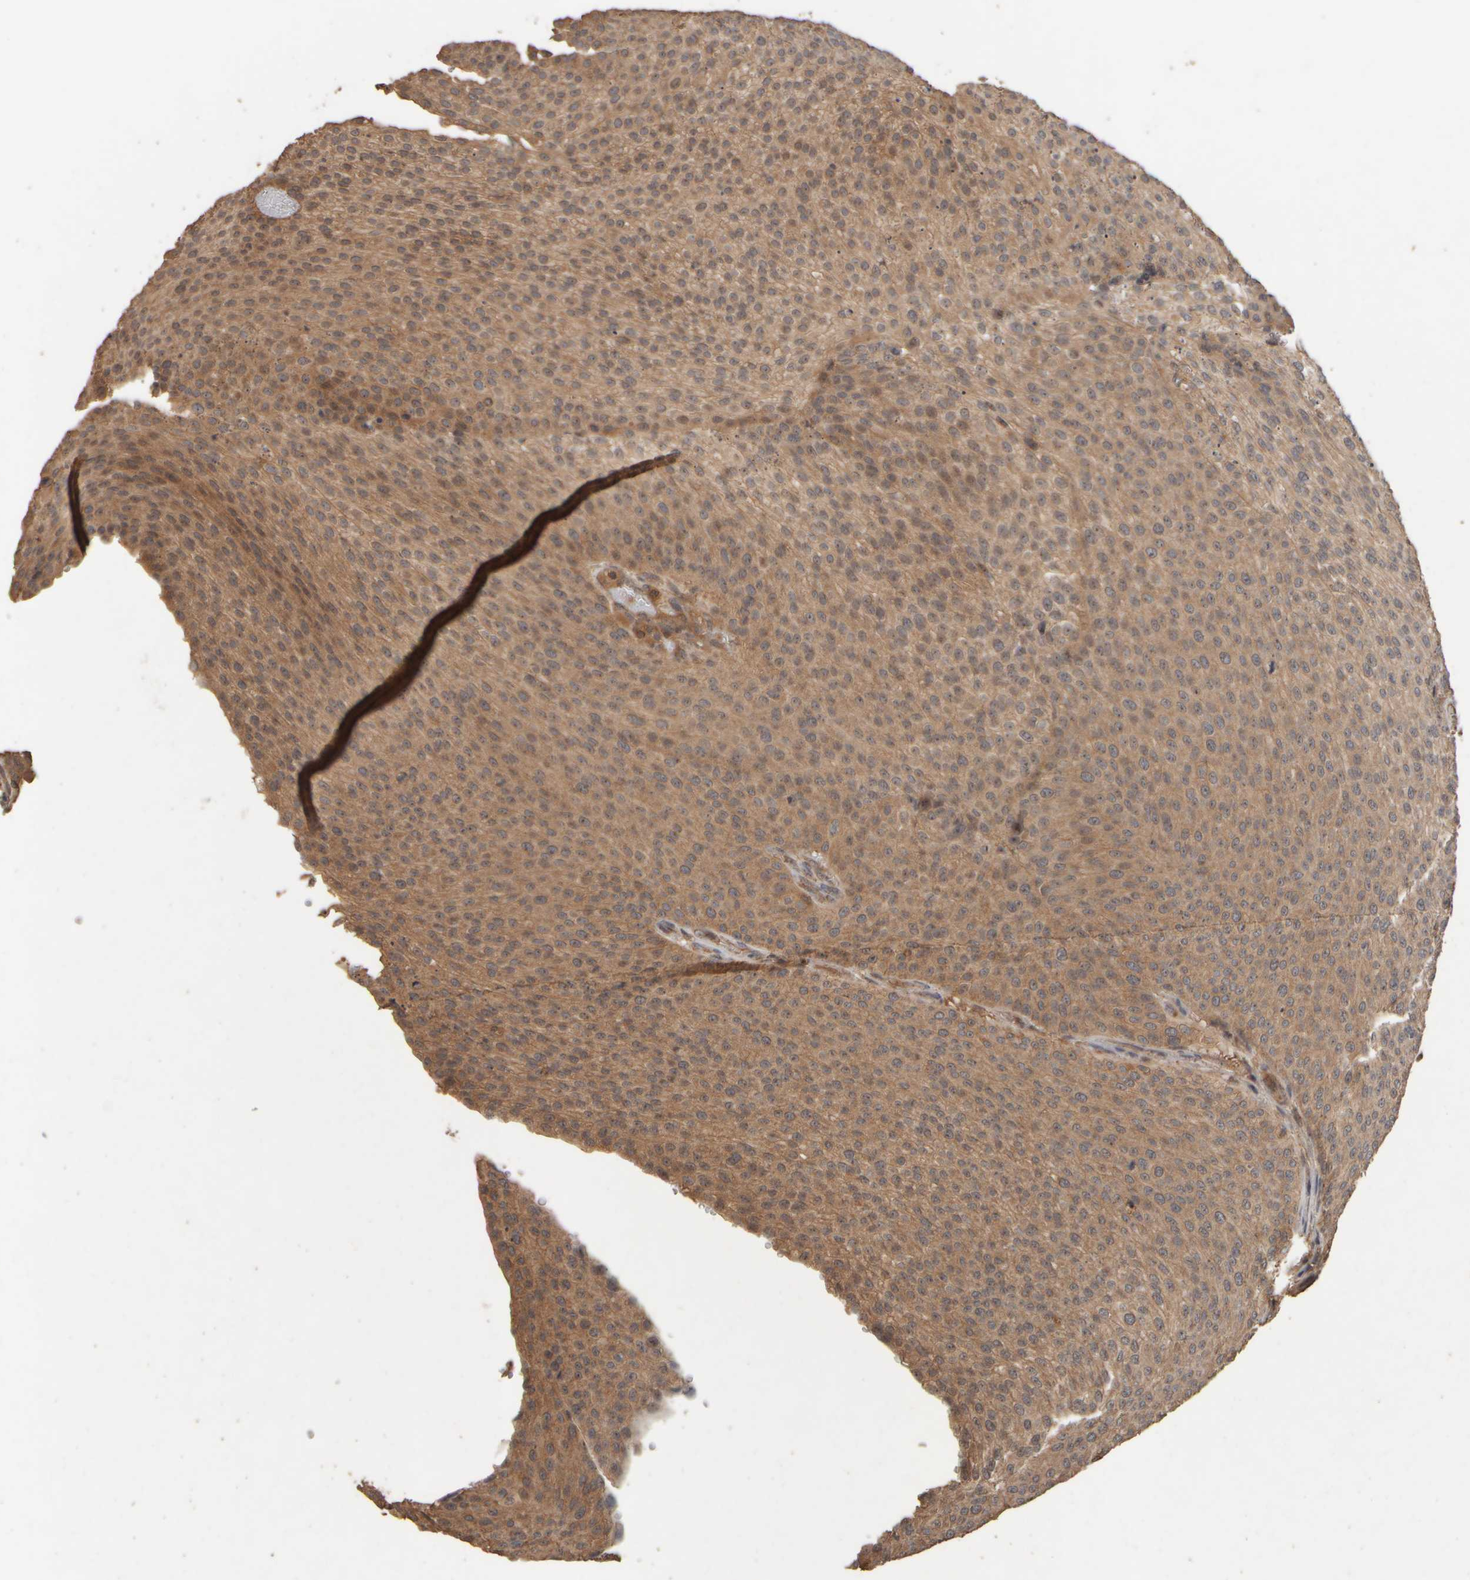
{"staining": {"intensity": "moderate", "quantity": ">75%", "location": "cytoplasmic/membranous,nuclear"}, "tissue": "urothelial cancer", "cell_type": "Tumor cells", "image_type": "cancer", "snomed": [{"axis": "morphology", "description": "Urothelial carcinoma, Low grade"}, {"axis": "topography", "description": "Smooth muscle"}, {"axis": "topography", "description": "Urinary bladder"}], "caption": "Urothelial cancer stained for a protein reveals moderate cytoplasmic/membranous and nuclear positivity in tumor cells. (Brightfield microscopy of DAB IHC at high magnification).", "gene": "SPHK1", "patient": {"sex": "male", "age": 60}}